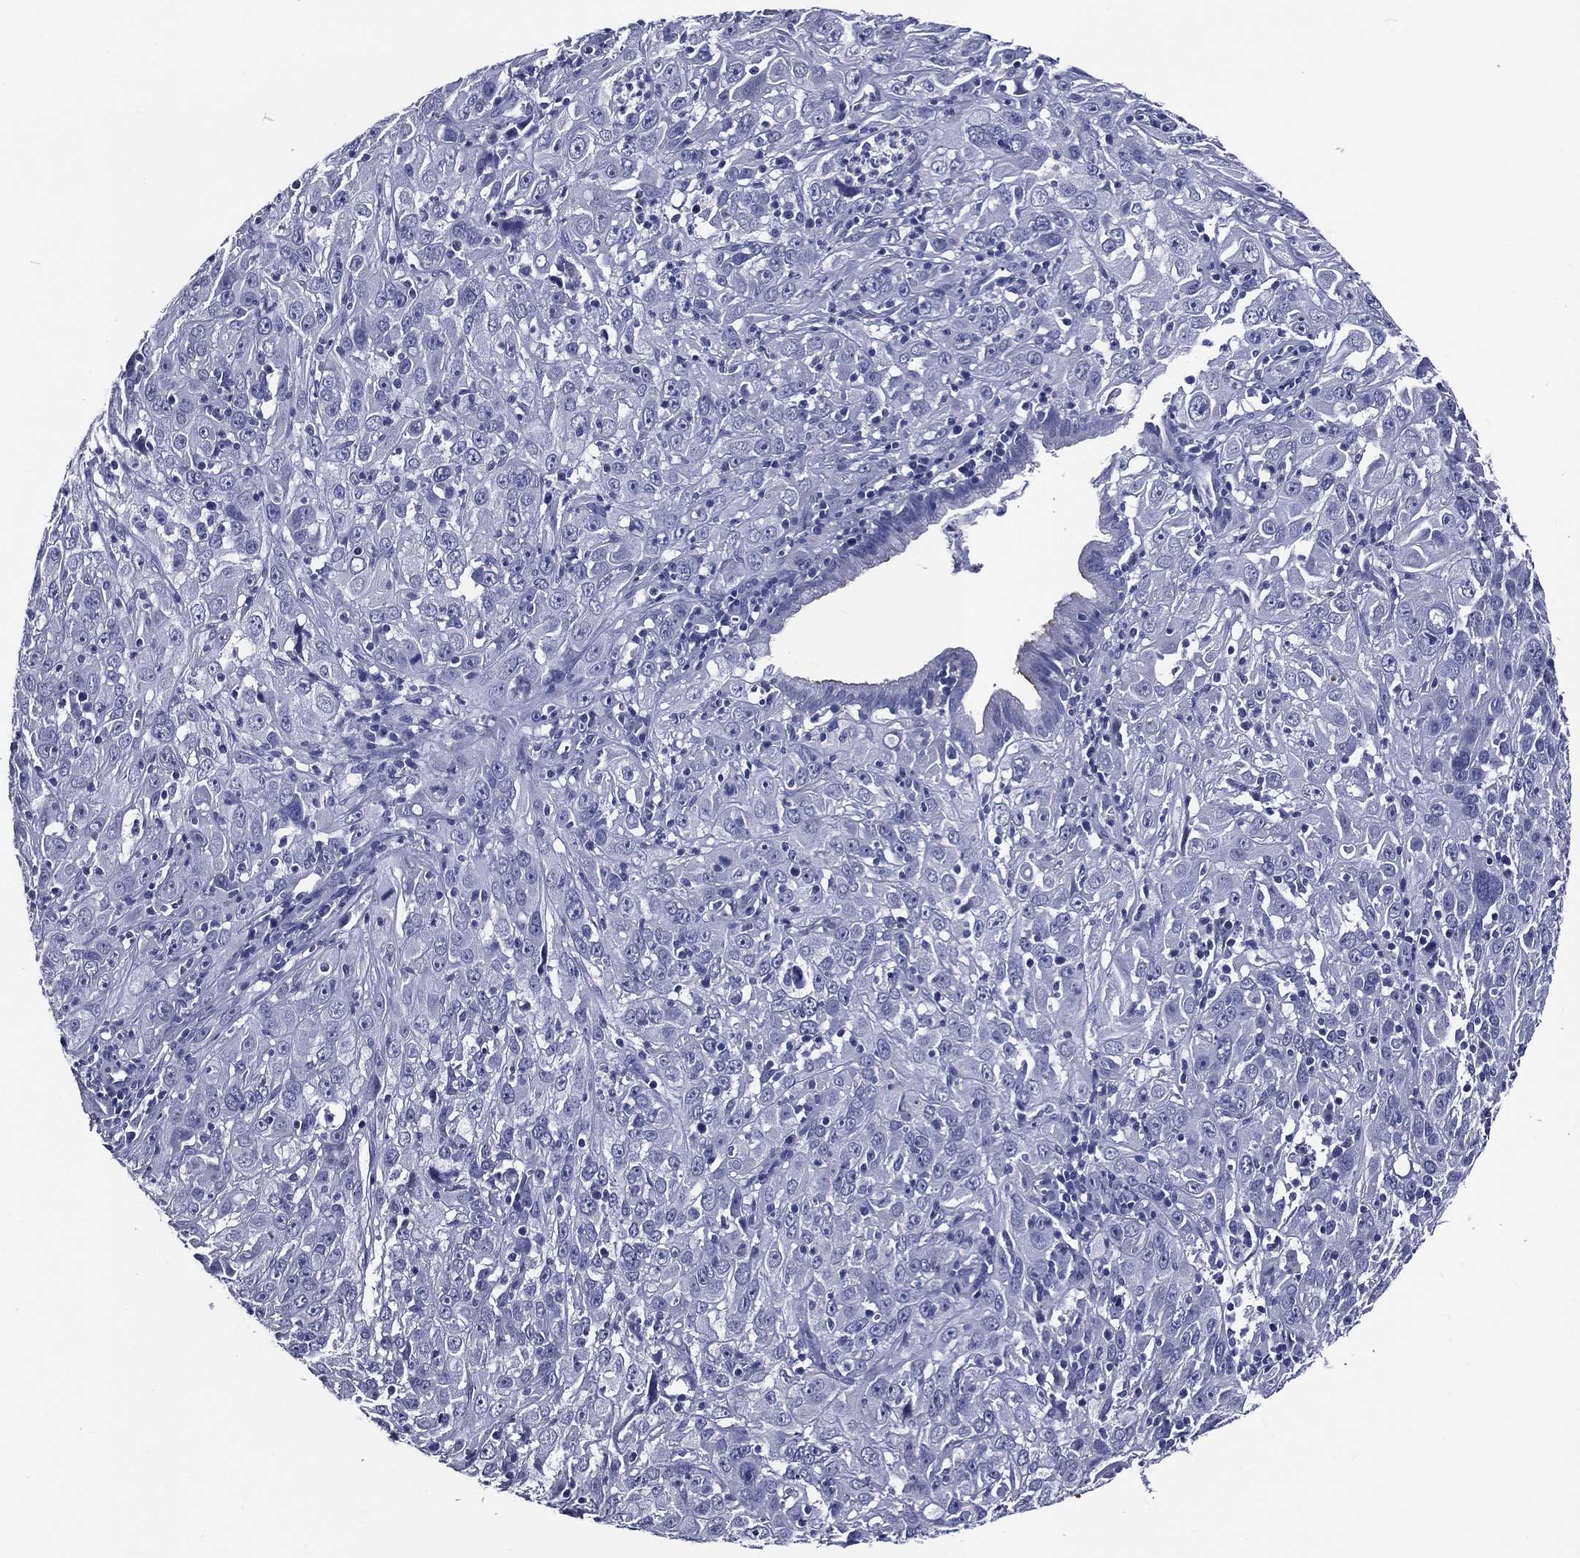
{"staining": {"intensity": "negative", "quantity": "none", "location": "none"}, "tissue": "cervical cancer", "cell_type": "Tumor cells", "image_type": "cancer", "snomed": [{"axis": "morphology", "description": "Squamous cell carcinoma, NOS"}, {"axis": "topography", "description": "Cervix"}], "caption": "Tumor cells are negative for brown protein staining in squamous cell carcinoma (cervical).", "gene": "ACE2", "patient": {"sex": "female", "age": 32}}